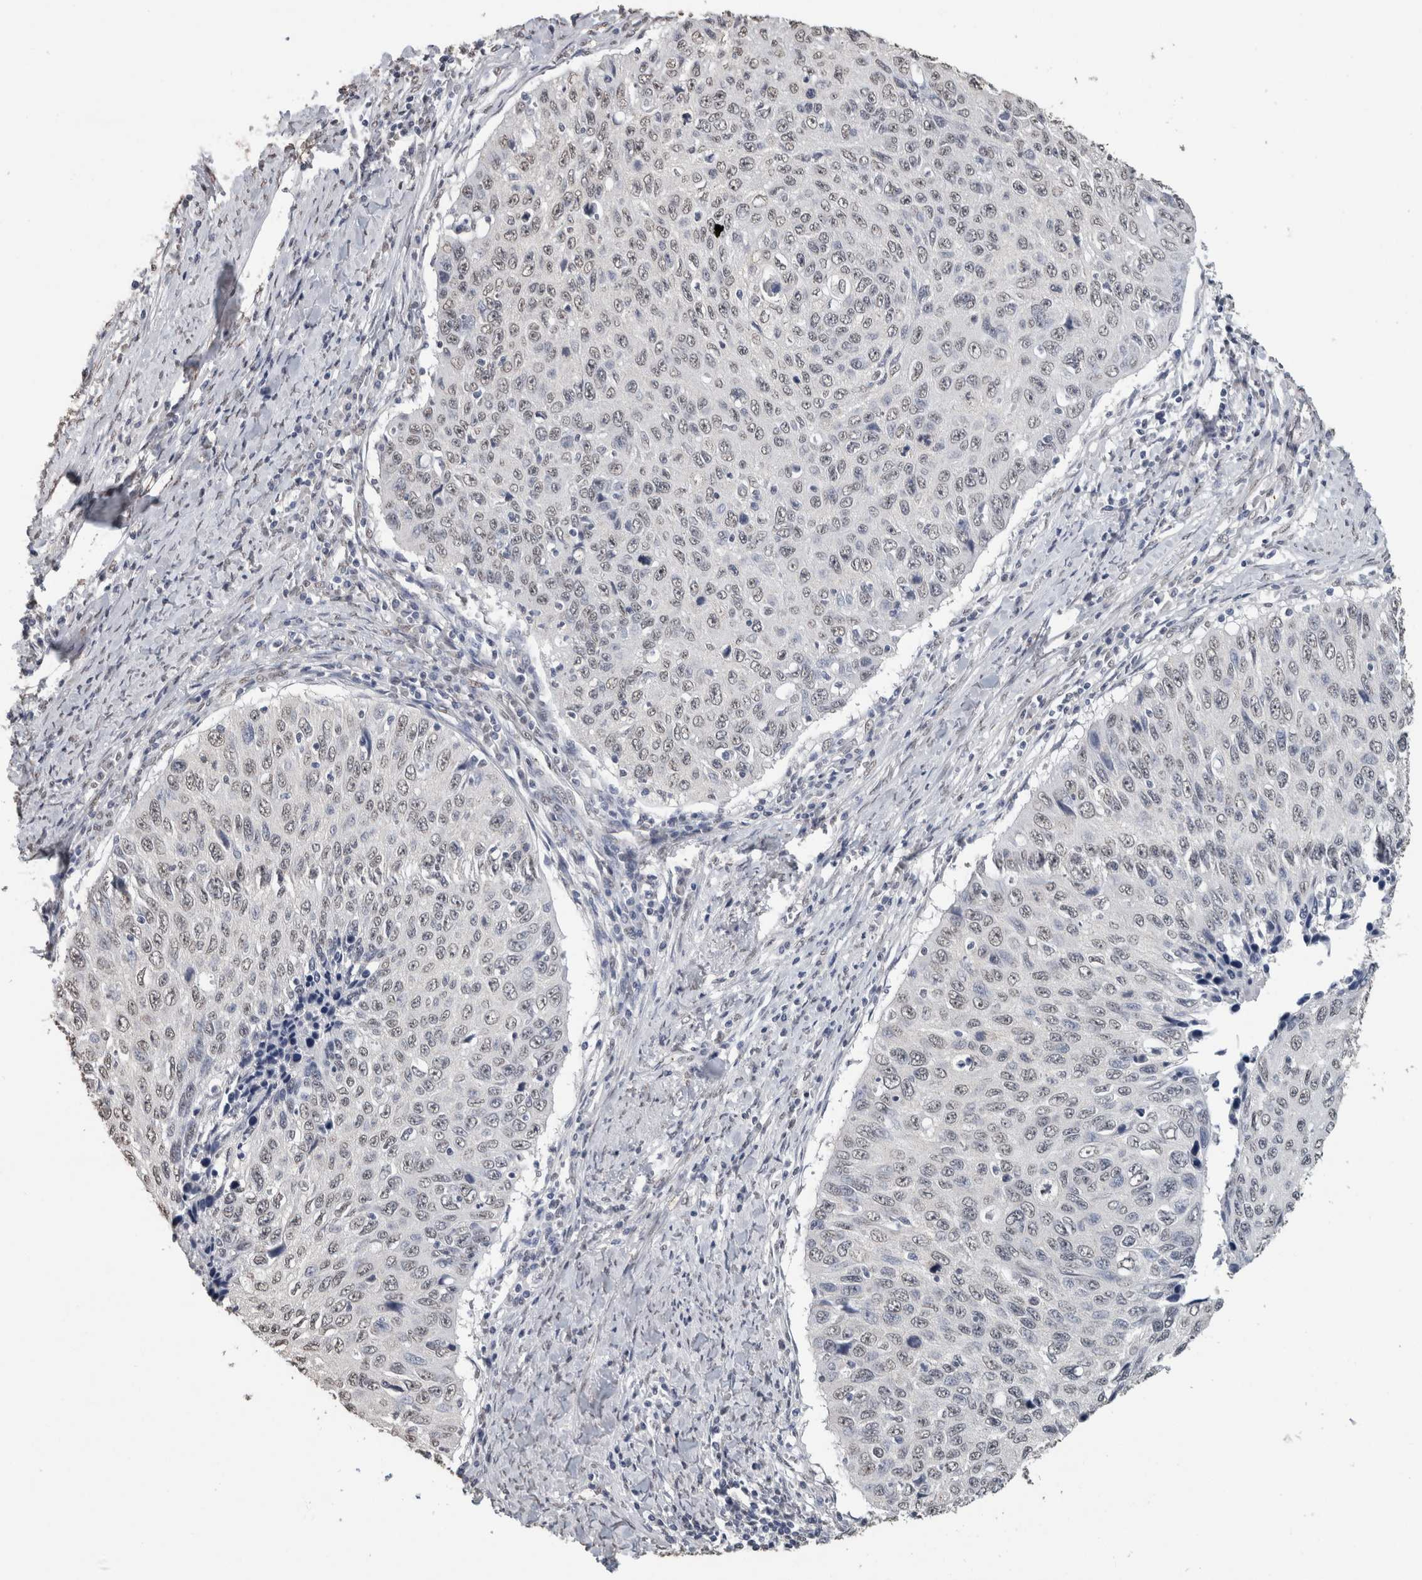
{"staining": {"intensity": "negative", "quantity": "none", "location": "none"}, "tissue": "cervical cancer", "cell_type": "Tumor cells", "image_type": "cancer", "snomed": [{"axis": "morphology", "description": "Squamous cell carcinoma, NOS"}, {"axis": "topography", "description": "Cervix"}], "caption": "DAB (3,3'-diaminobenzidine) immunohistochemical staining of human cervical squamous cell carcinoma shows no significant staining in tumor cells. The staining was performed using DAB (3,3'-diaminobenzidine) to visualize the protein expression in brown, while the nuclei were stained in blue with hematoxylin (Magnification: 20x).", "gene": "LTBP1", "patient": {"sex": "female", "age": 53}}